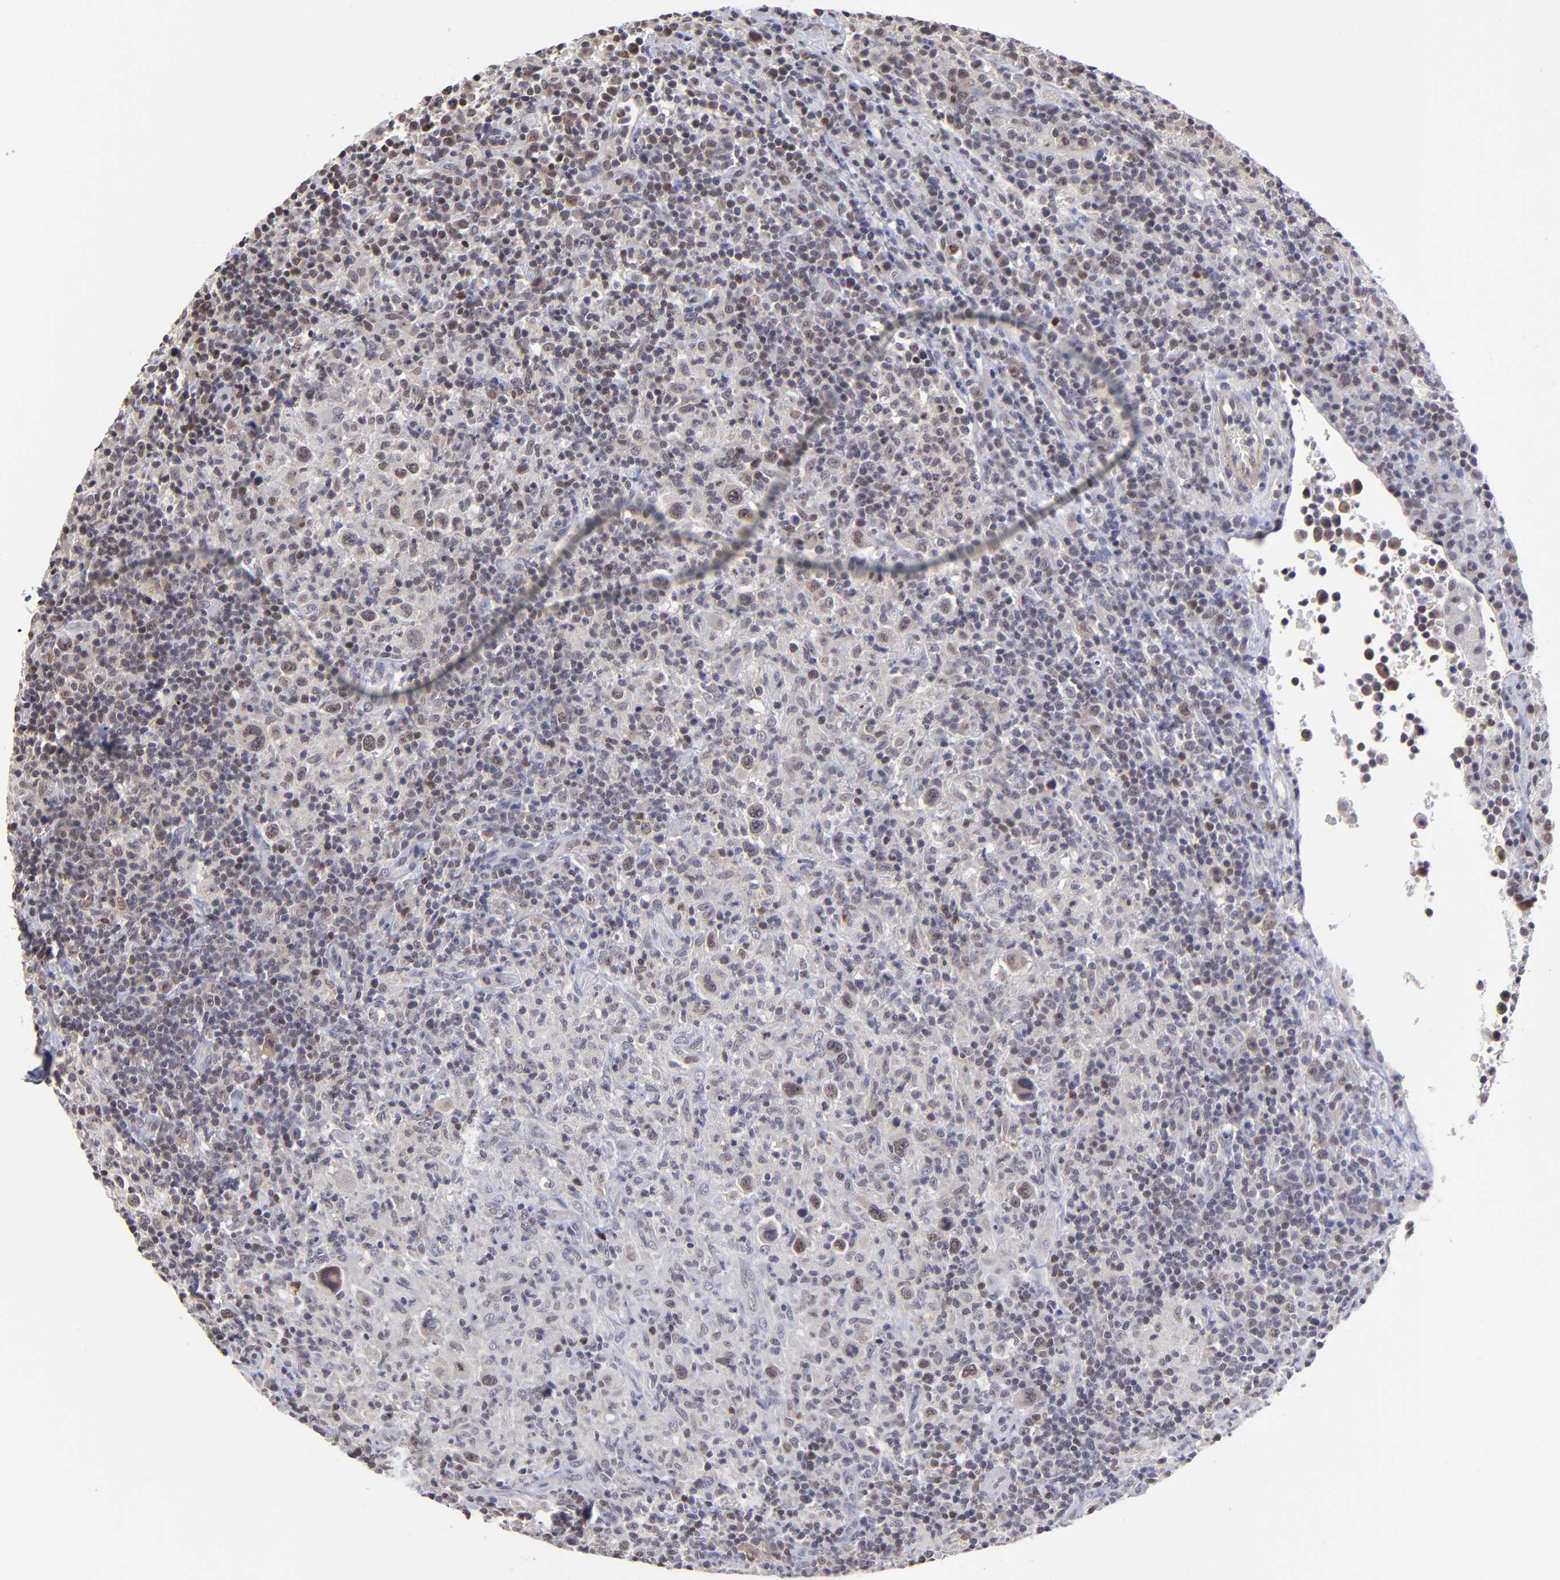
{"staining": {"intensity": "weak", "quantity": "<25%", "location": "cytoplasmic/membranous"}, "tissue": "lymphoma", "cell_type": "Tumor cells", "image_type": "cancer", "snomed": [{"axis": "morphology", "description": "Hodgkin's disease, NOS"}, {"axis": "topography", "description": "Lymph node"}], "caption": "Lymphoma was stained to show a protein in brown. There is no significant positivity in tumor cells. (Immunohistochemistry (ihc), brightfield microscopy, high magnification).", "gene": "ZNF419", "patient": {"sex": "male", "age": 65}}